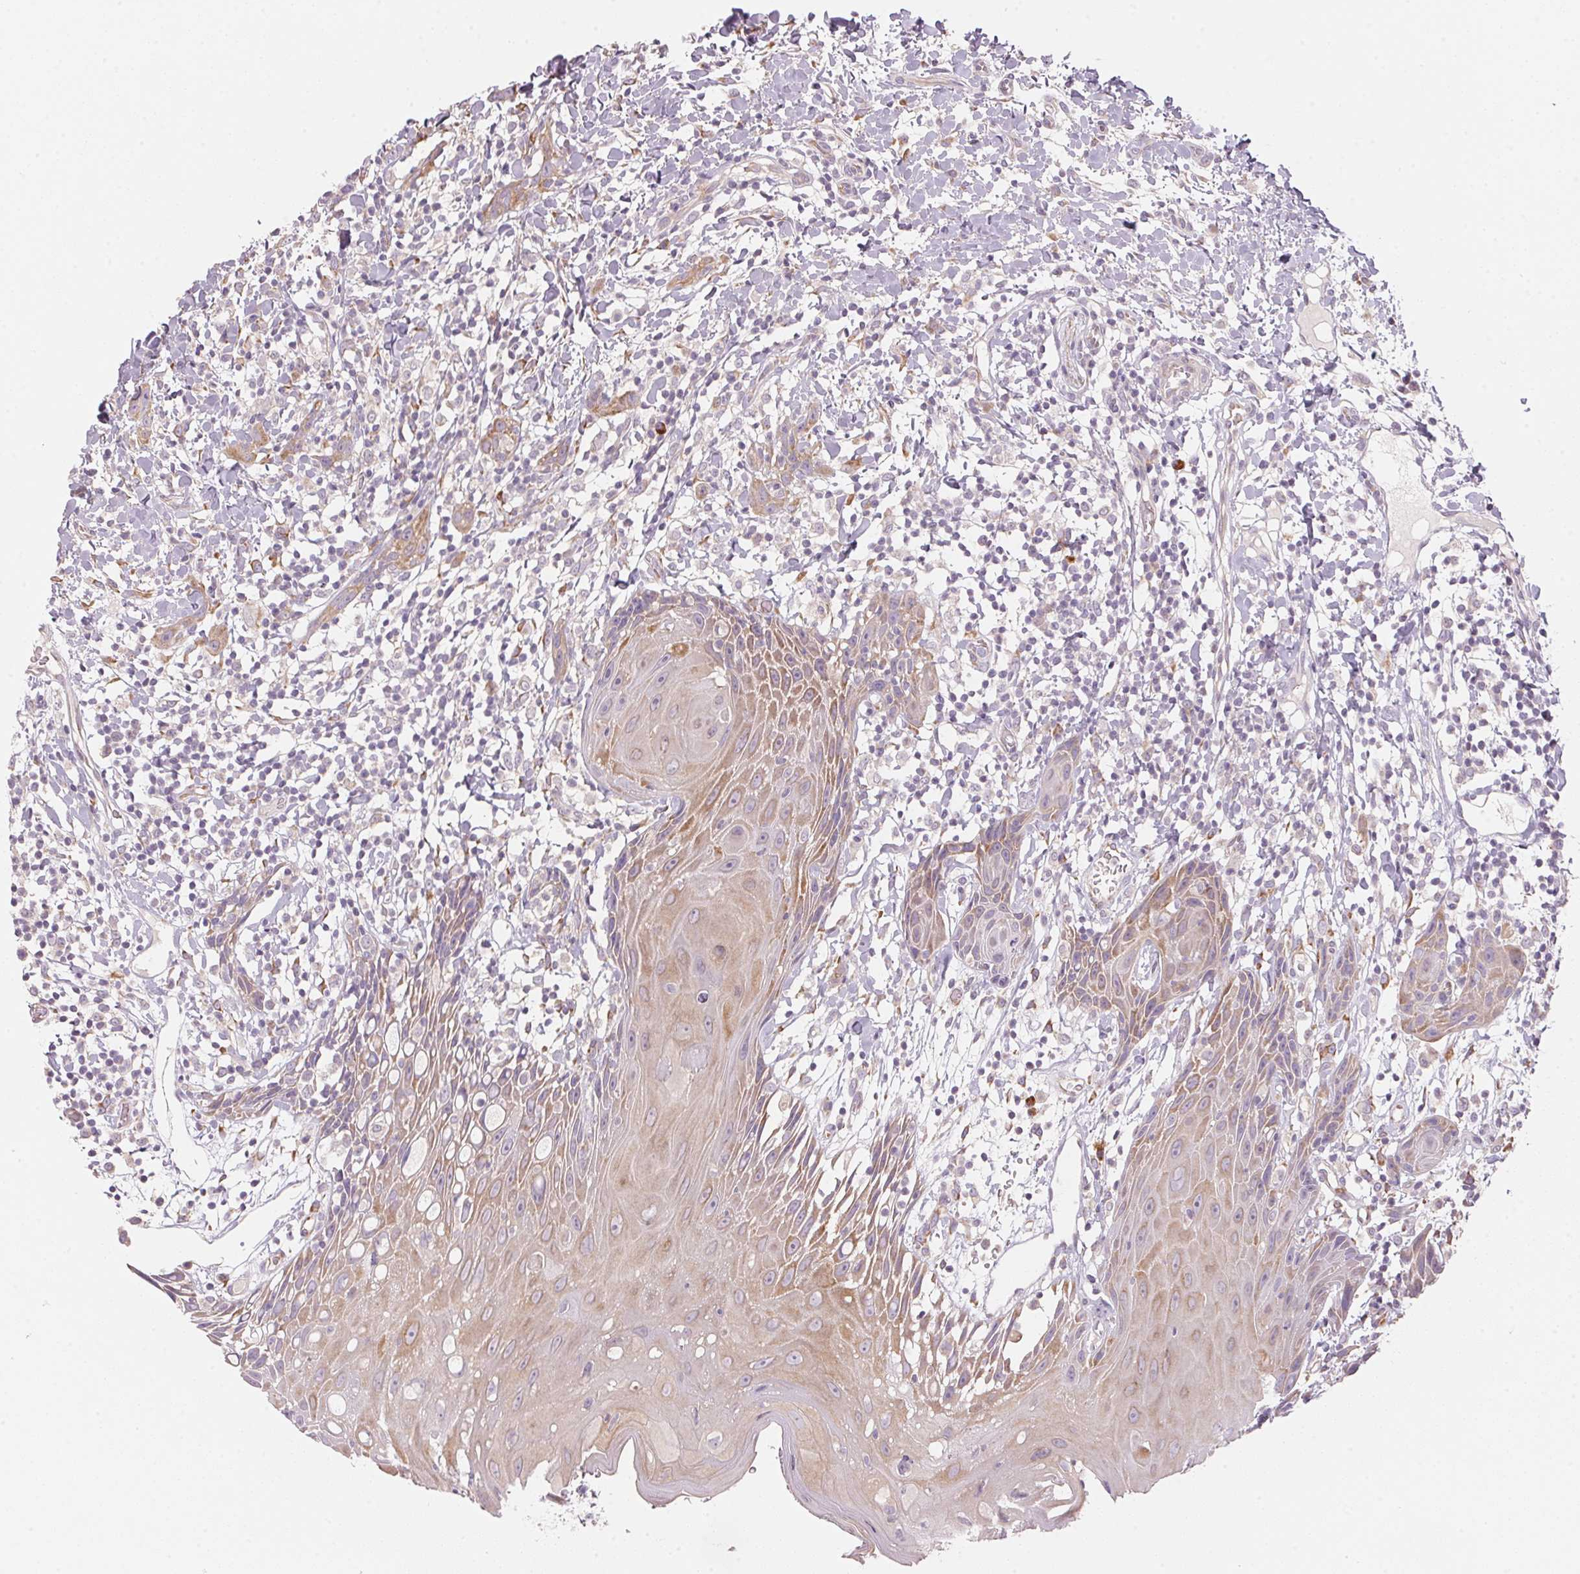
{"staining": {"intensity": "moderate", "quantity": ">75%", "location": "cytoplasmic/membranous"}, "tissue": "head and neck cancer", "cell_type": "Tumor cells", "image_type": "cancer", "snomed": [{"axis": "morphology", "description": "Squamous cell carcinoma, NOS"}, {"axis": "topography", "description": "Oral tissue"}, {"axis": "topography", "description": "Head-Neck"}], "caption": "Immunohistochemical staining of human head and neck squamous cell carcinoma displays moderate cytoplasmic/membranous protein staining in about >75% of tumor cells. (Stains: DAB (3,3'-diaminobenzidine) in brown, nuclei in blue, Microscopy: brightfield microscopy at high magnification).", "gene": "BLOC1S2", "patient": {"sex": "male", "age": 49}}